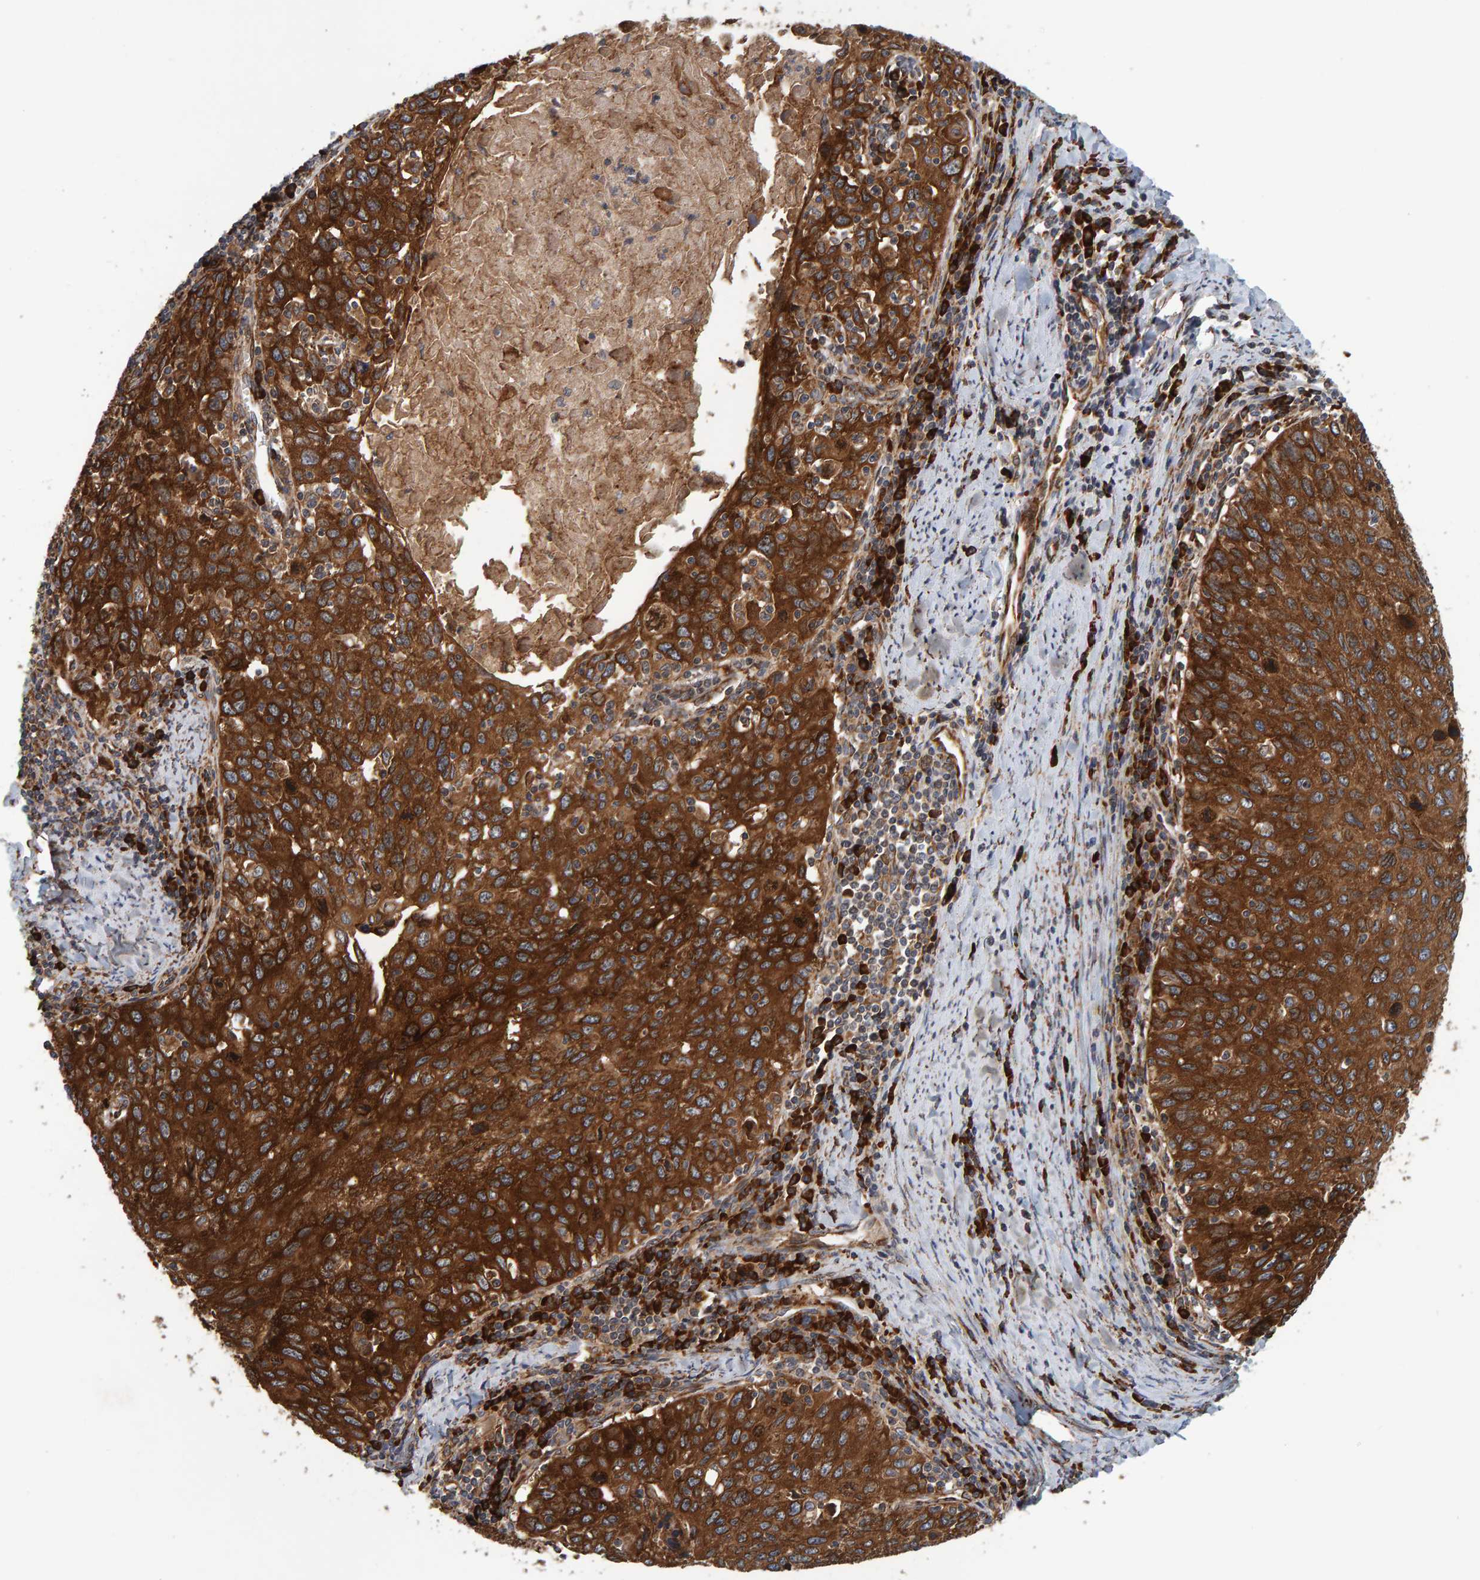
{"staining": {"intensity": "strong", "quantity": ">75%", "location": "cytoplasmic/membranous"}, "tissue": "cervical cancer", "cell_type": "Tumor cells", "image_type": "cancer", "snomed": [{"axis": "morphology", "description": "Squamous cell carcinoma, NOS"}, {"axis": "topography", "description": "Cervix"}], "caption": "The photomicrograph demonstrates staining of cervical cancer, revealing strong cytoplasmic/membranous protein positivity (brown color) within tumor cells.", "gene": "BAIAP2", "patient": {"sex": "female", "age": 53}}